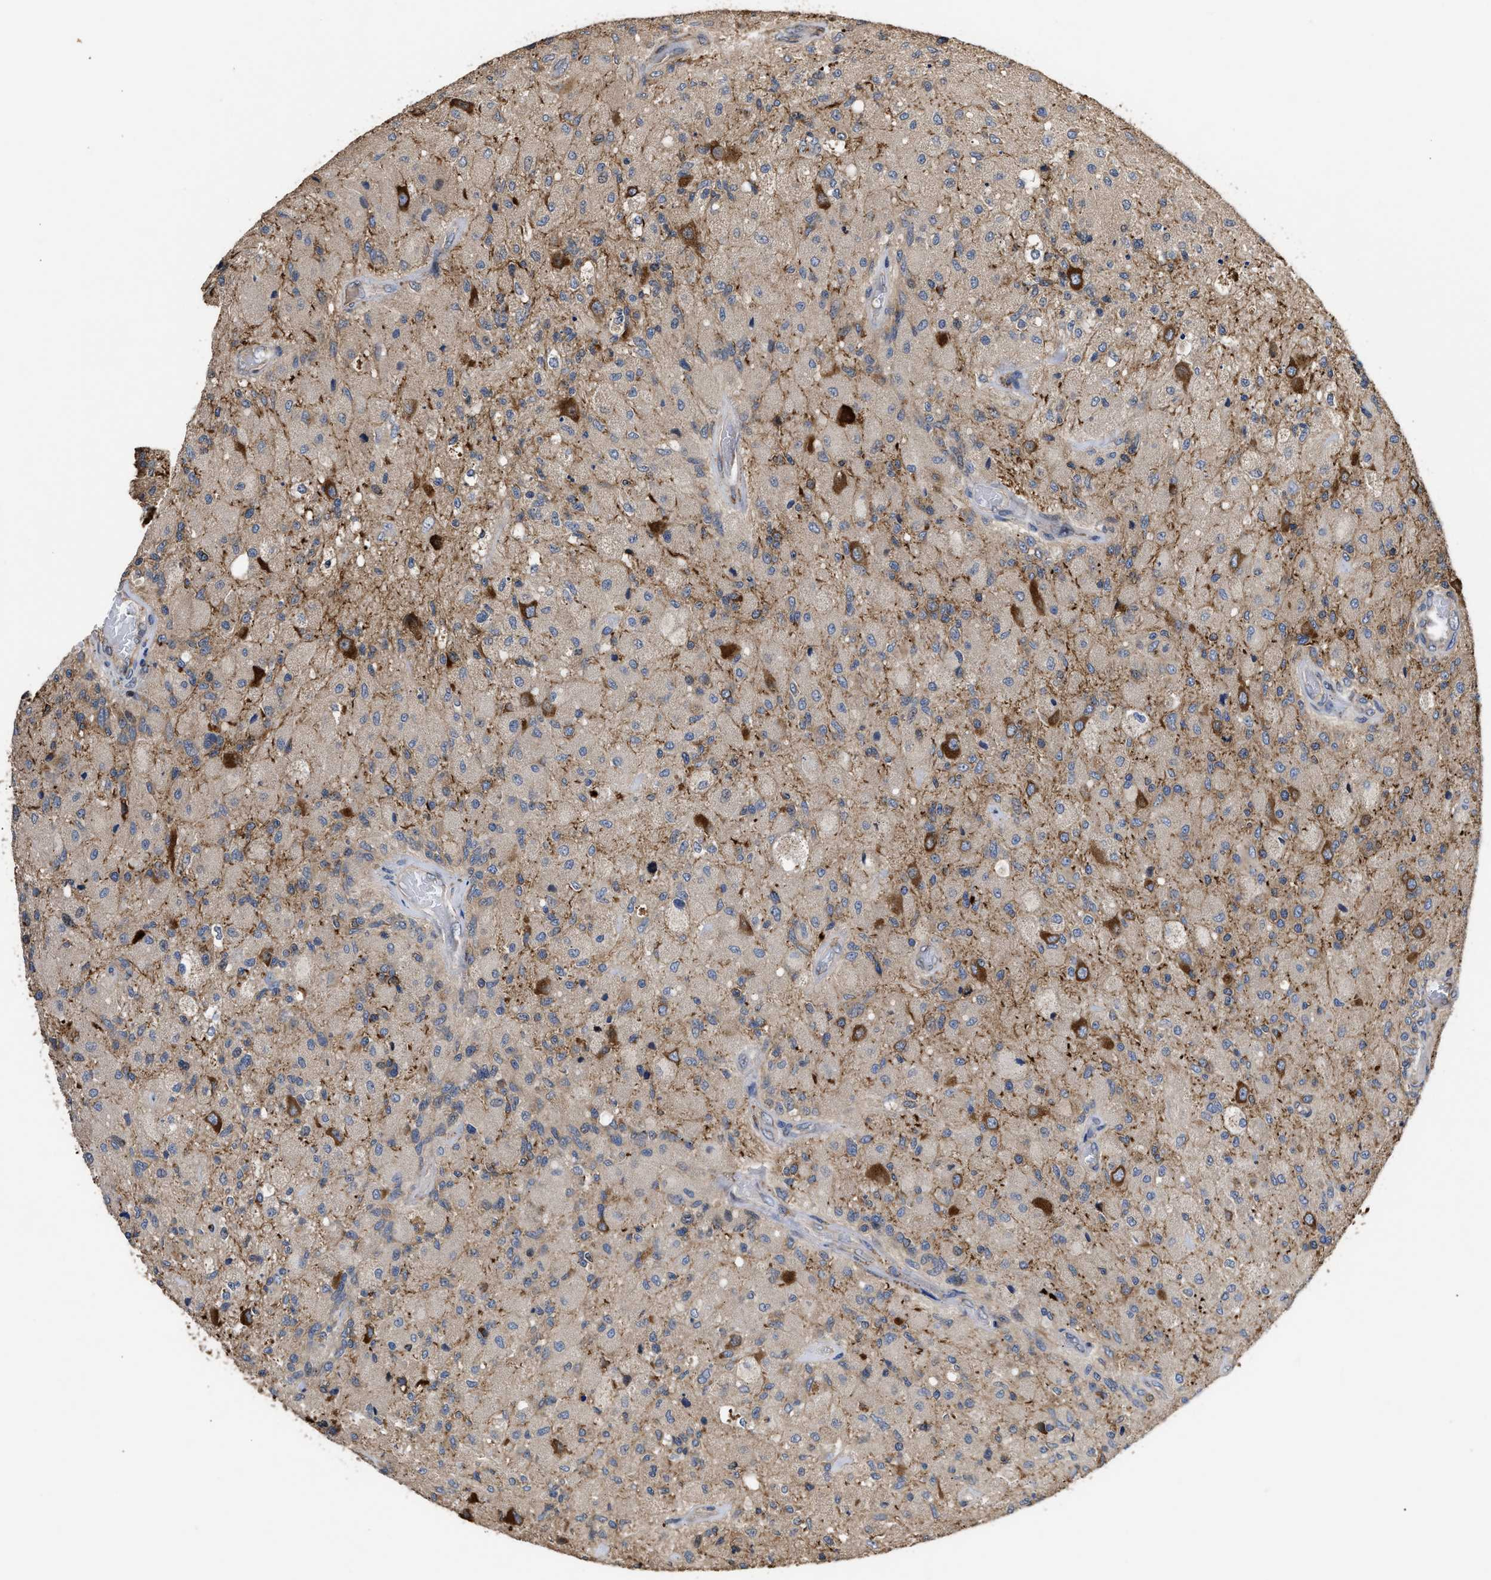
{"staining": {"intensity": "strong", "quantity": "<25%", "location": "cytoplasmic/membranous"}, "tissue": "glioma", "cell_type": "Tumor cells", "image_type": "cancer", "snomed": [{"axis": "morphology", "description": "Normal tissue, NOS"}, {"axis": "morphology", "description": "Glioma, malignant, High grade"}, {"axis": "topography", "description": "Cerebral cortex"}], "caption": "An image of glioma stained for a protein exhibits strong cytoplasmic/membranous brown staining in tumor cells.", "gene": "GOSR1", "patient": {"sex": "male", "age": 77}}